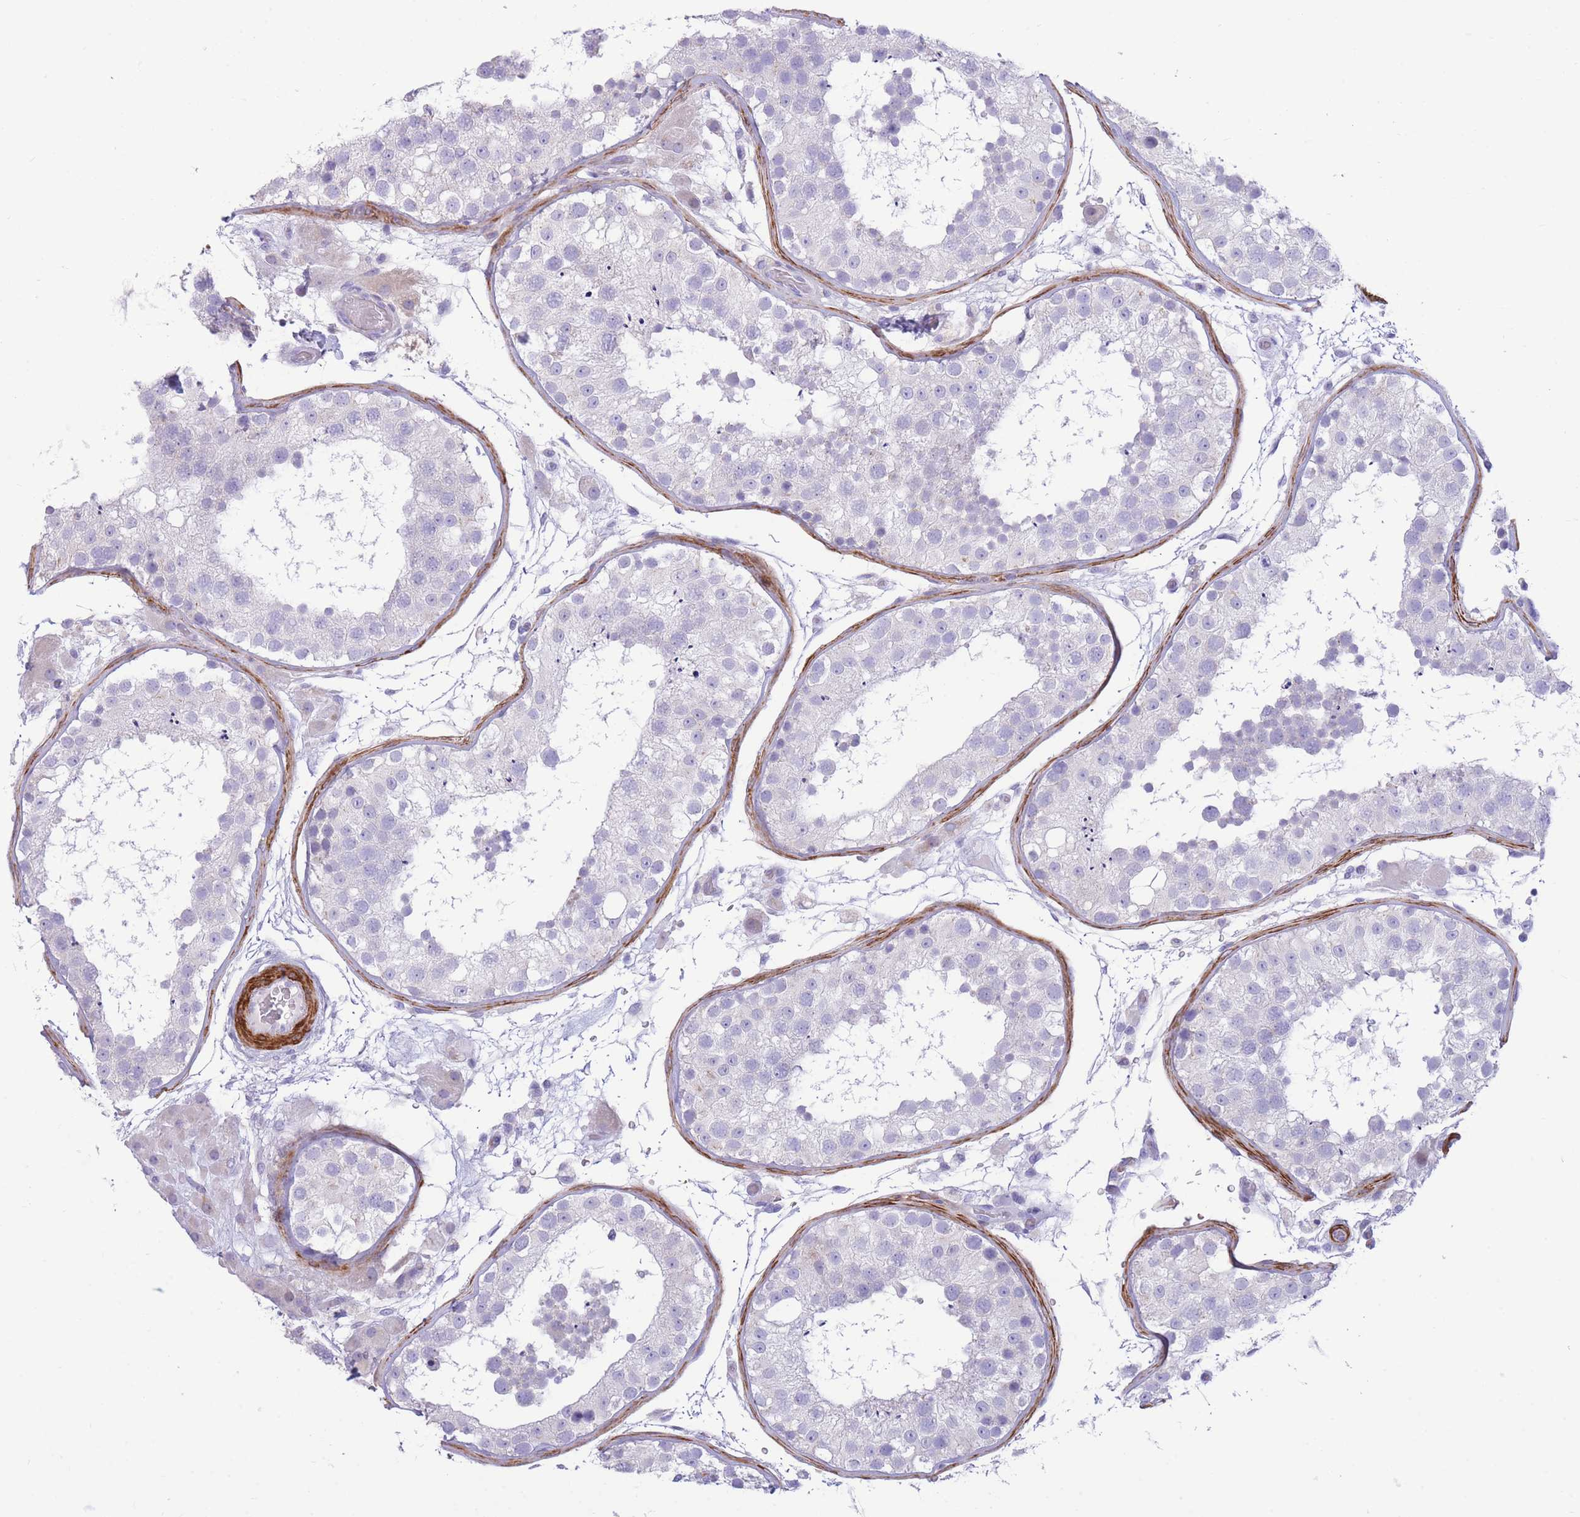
{"staining": {"intensity": "negative", "quantity": "none", "location": "none"}, "tissue": "testis", "cell_type": "Cells in seminiferous ducts", "image_type": "normal", "snomed": [{"axis": "morphology", "description": "Normal tissue, NOS"}, {"axis": "topography", "description": "Testis"}], "caption": "Protein analysis of benign testis shows no significant staining in cells in seminiferous ducts.", "gene": "VWA8", "patient": {"sex": "male", "age": 26}}